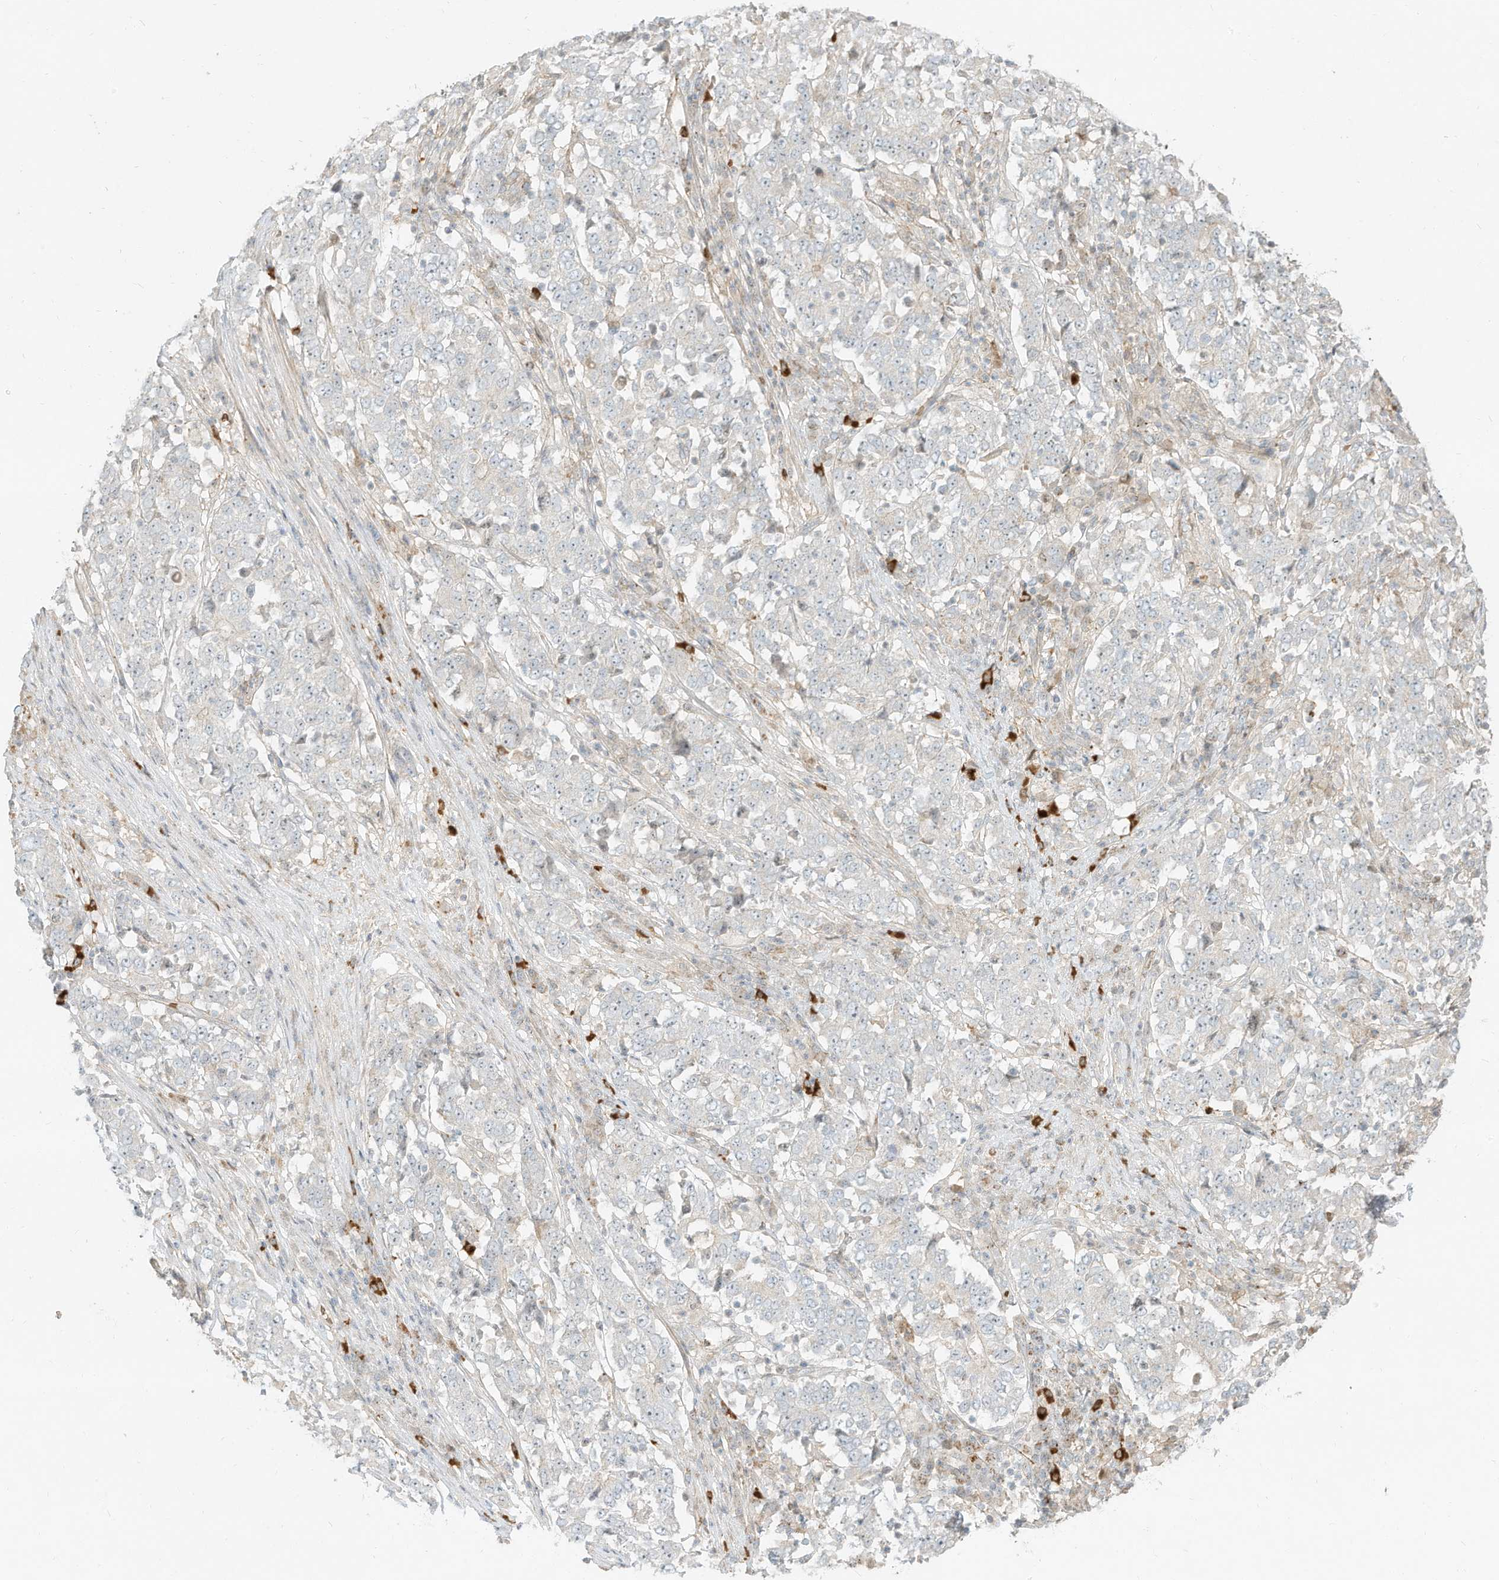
{"staining": {"intensity": "negative", "quantity": "none", "location": "none"}, "tissue": "stomach cancer", "cell_type": "Tumor cells", "image_type": "cancer", "snomed": [{"axis": "morphology", "description": "Adenocarcinoma, NOS"}, {"axis": "topography", "description": "Stomach"}], "caption": "This is a photomicrograph of immunohistochemistry staining of adenocarcinoma (stomach), which shows no staining in tumor cells. Brightfield microscopy of immunohistochemistry (IHC) stained with DAB (3,3'-diaminobenzidine) (brown) and hematoxylin (blue), captured at high magnification.", "gene": "OFD1", "patient": {"sex": "male", "age": 59}}